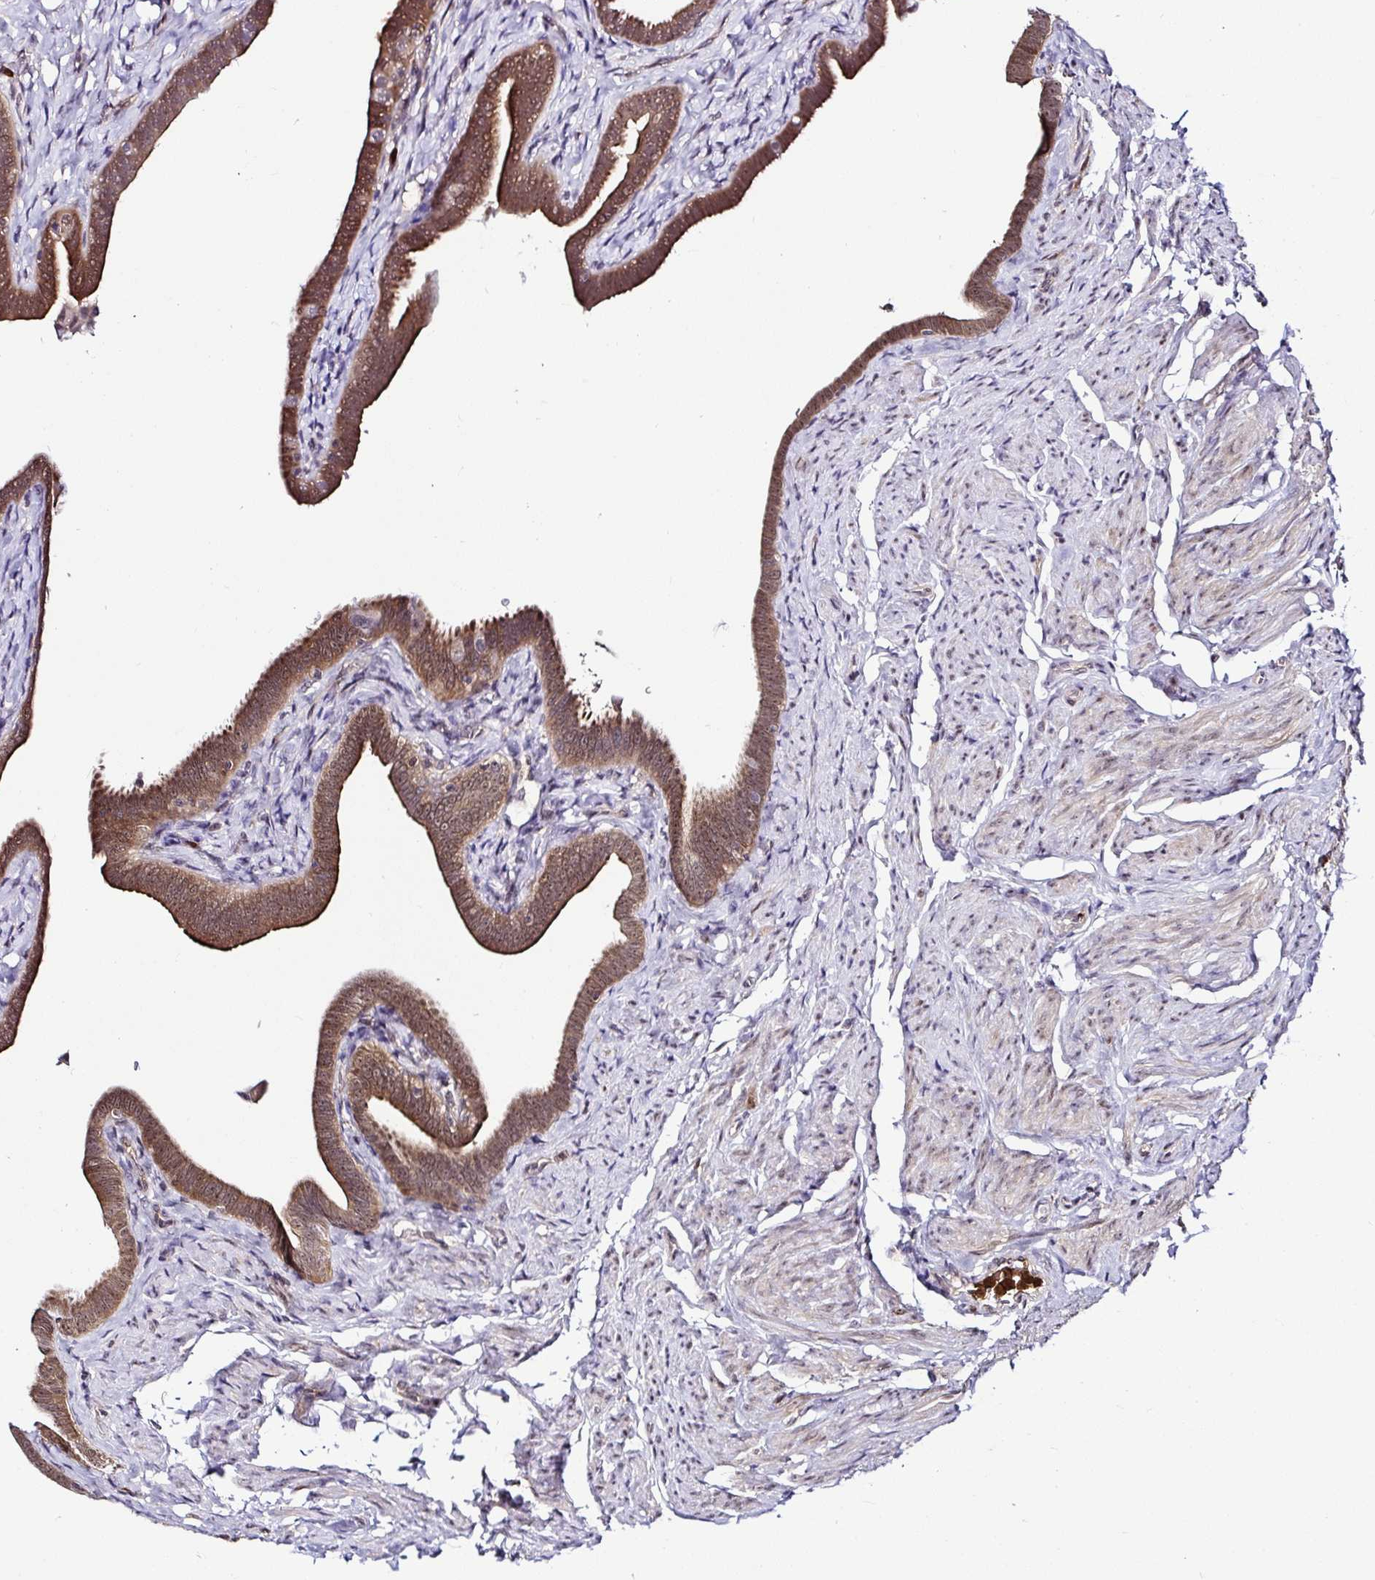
{"staining": {"intensity": "moderate", "quantity": ">75%", "location": "cytoplasmic/membranous,nuclear"}, "tissue": "fallopian tube", "cell_type": "Glandular cells", "image_type": "normal", "snomed": [{"axis": "morphology", "description": "Normal tissue, NOS"}, {"axis": "topography", "description": "Fallopian tube"}], "caption": "DAB (3,3'-diaminobenzidine) immunohistochemical staining of normal human fallopian tube demonstrates moderate cytoplasmic/membranous,nuclear protein expression in about >75% of glandular cells.", "gene": "PIN4", "patient": {"sex": "female", "age": 69}}